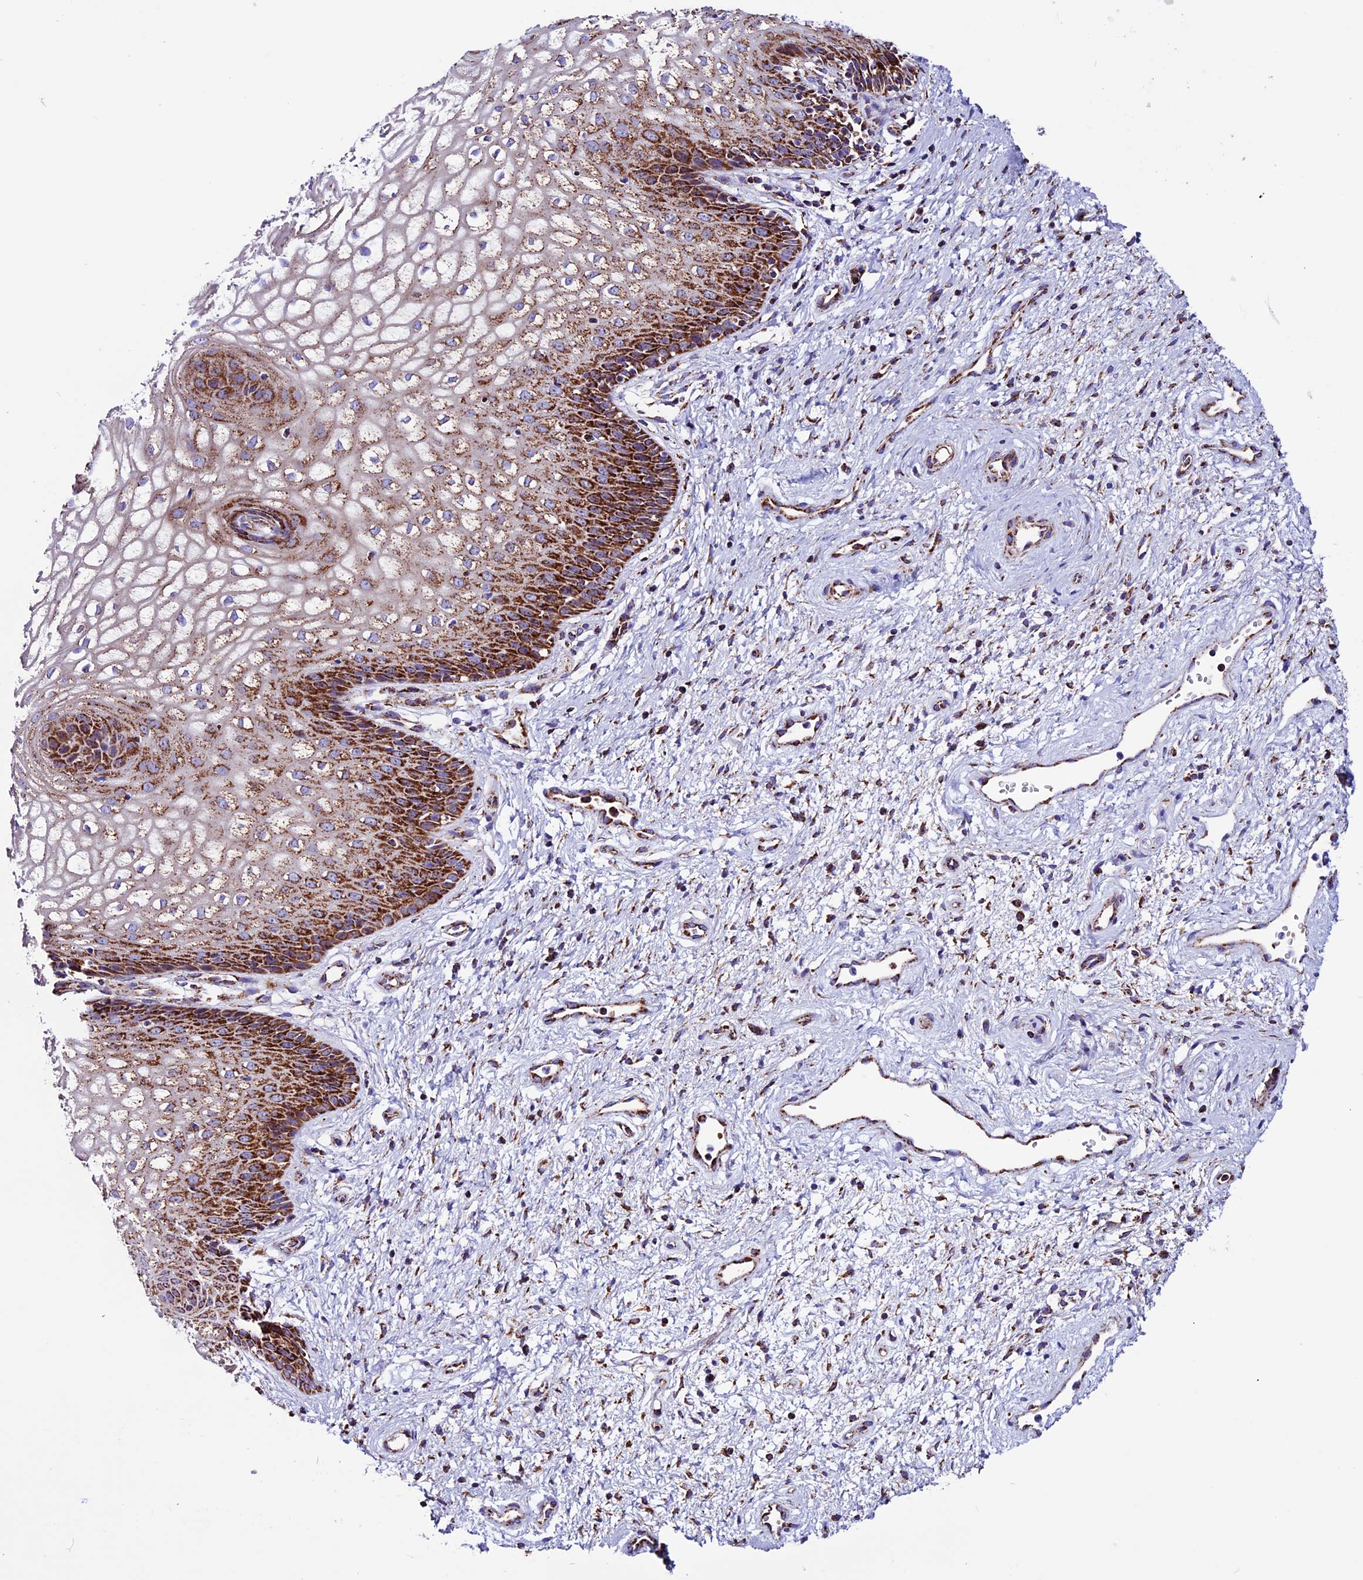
{"staining": {"intensity": "strong", "quantity": "25%-75%", "location": "cytoplasmic/membranous"}, "tissue": "vagina", "cell_type": "Squamous epithelial cells", "image_type": "normal", "snomed": [{"axis": "morphology", "description": "Normal tissue, NOS"}, {"axis": "topography", "description": "Vagina"}], "caption": "IHC (DAB (3,3'-diaminobenzidine)) staining of normal human vagina demonstrates strong cytoplasmic/membranous protein staining in approximately 25%-75% of squamous epithelial cells.", "gene": "CX3CL1", "patient": {"sex": "female", "age": 34}}